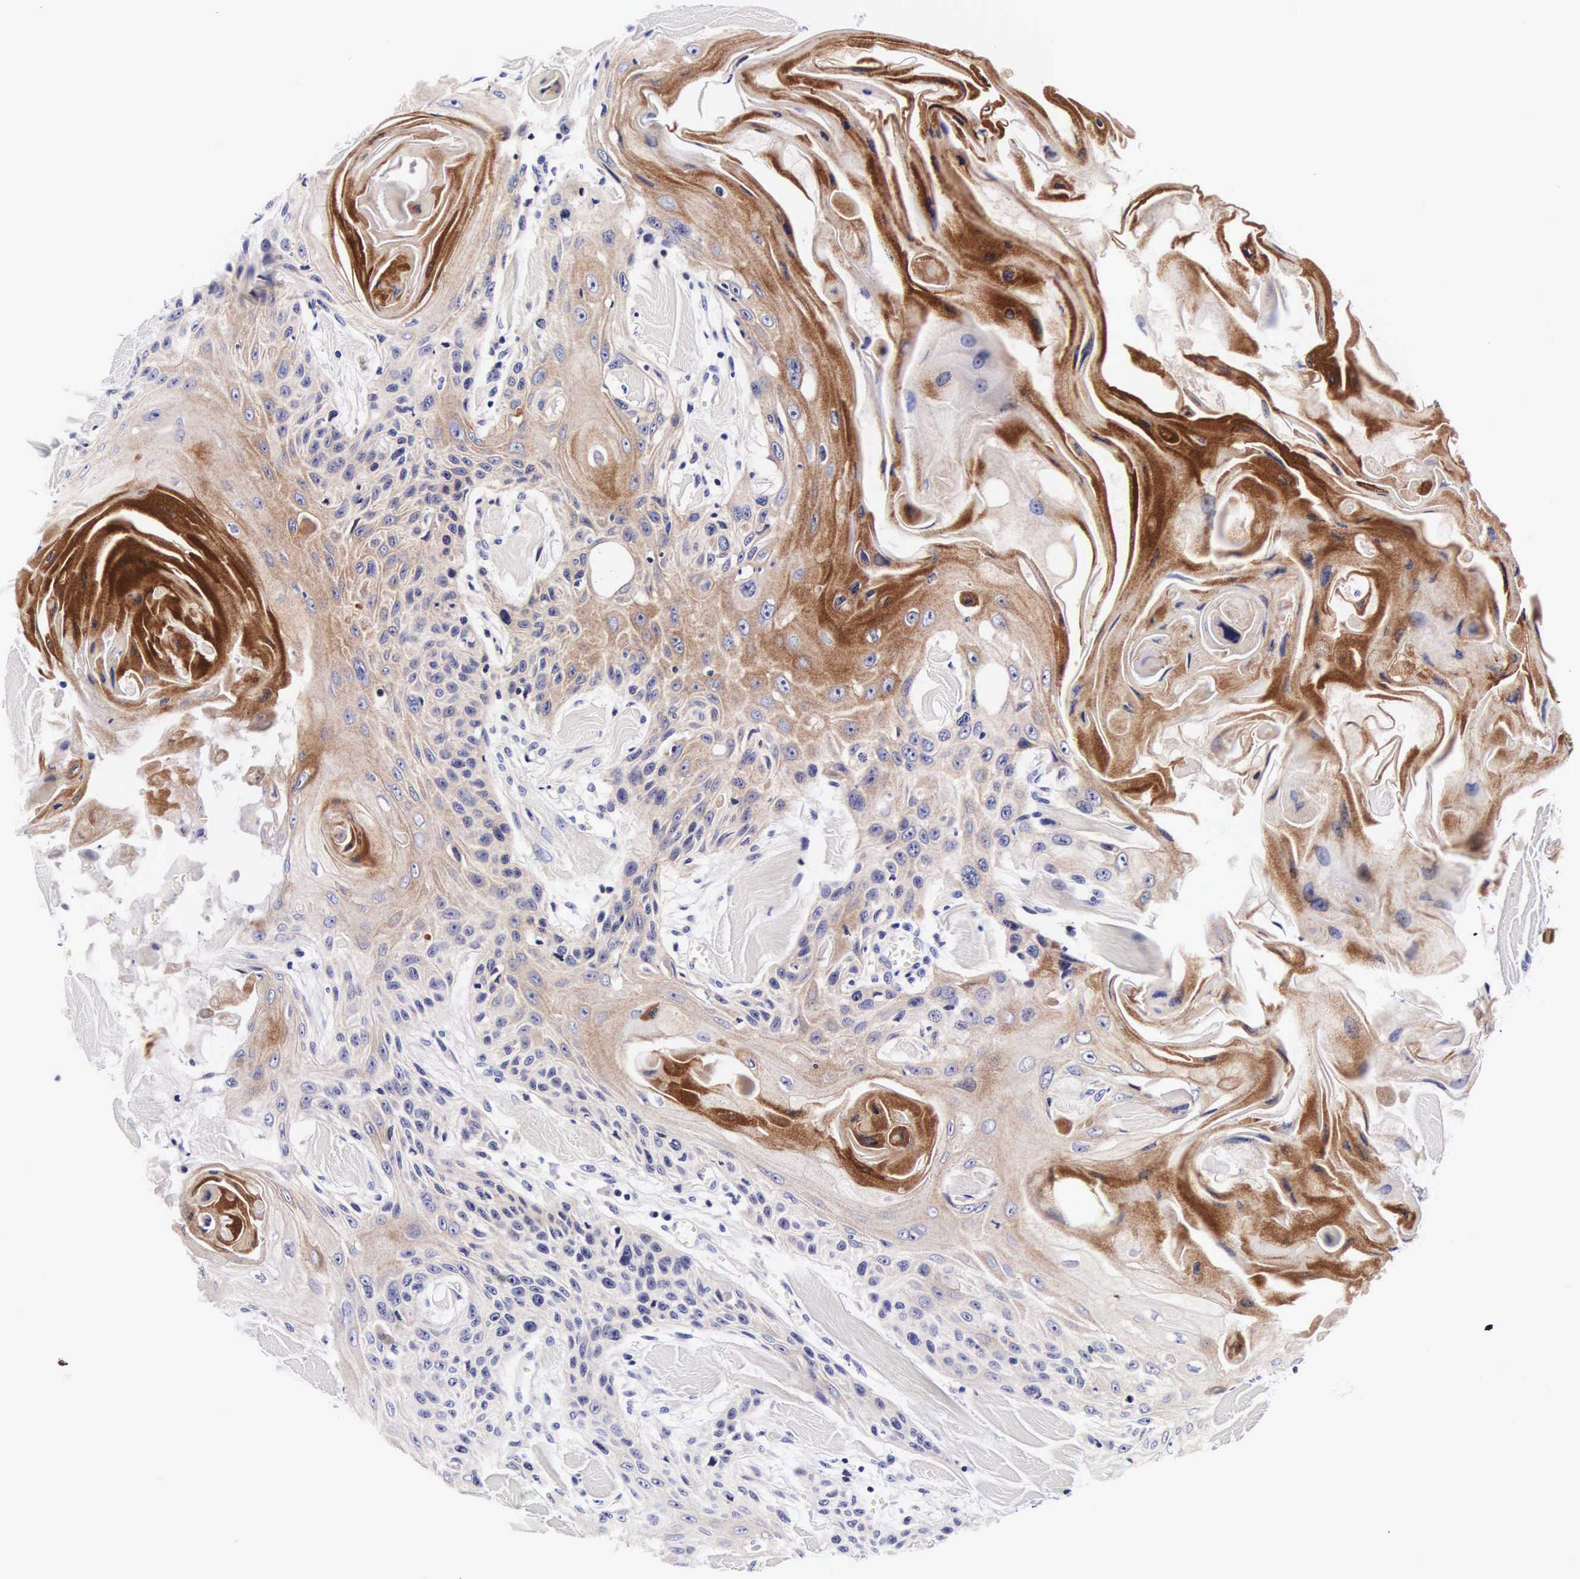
{"staining": {"intensity": "weak", "quantity": "25%-75%", "location": "cytoplasmic/membranous"}, "tissue": "head and neck cancer", "cell_type": "Tumor cells", "image_type": "cancer", "snomed": [{"axis": "morphology", "description": "Squamous cell carcinoma, NOS"}, {"axis": "morphology", "description": "Squamous cell carcinoma, metastatic, NOS"}, {"axis": "topography", "description": "Lymph node"}, {"axis": "topography", "description": "Salivary gland"}, {"axis": "topography", "description": "Head-Neck"}], "caption": "Immunohistochemical staining of human head and neck cancer (squamous cell carcinoma) exhibits low levels of weak cytoplasmic/membranous positivity in approximately 25%-75% of tumor cells.", "gene": "UPRT", "patient": {"sex": "female", "age": 74}}